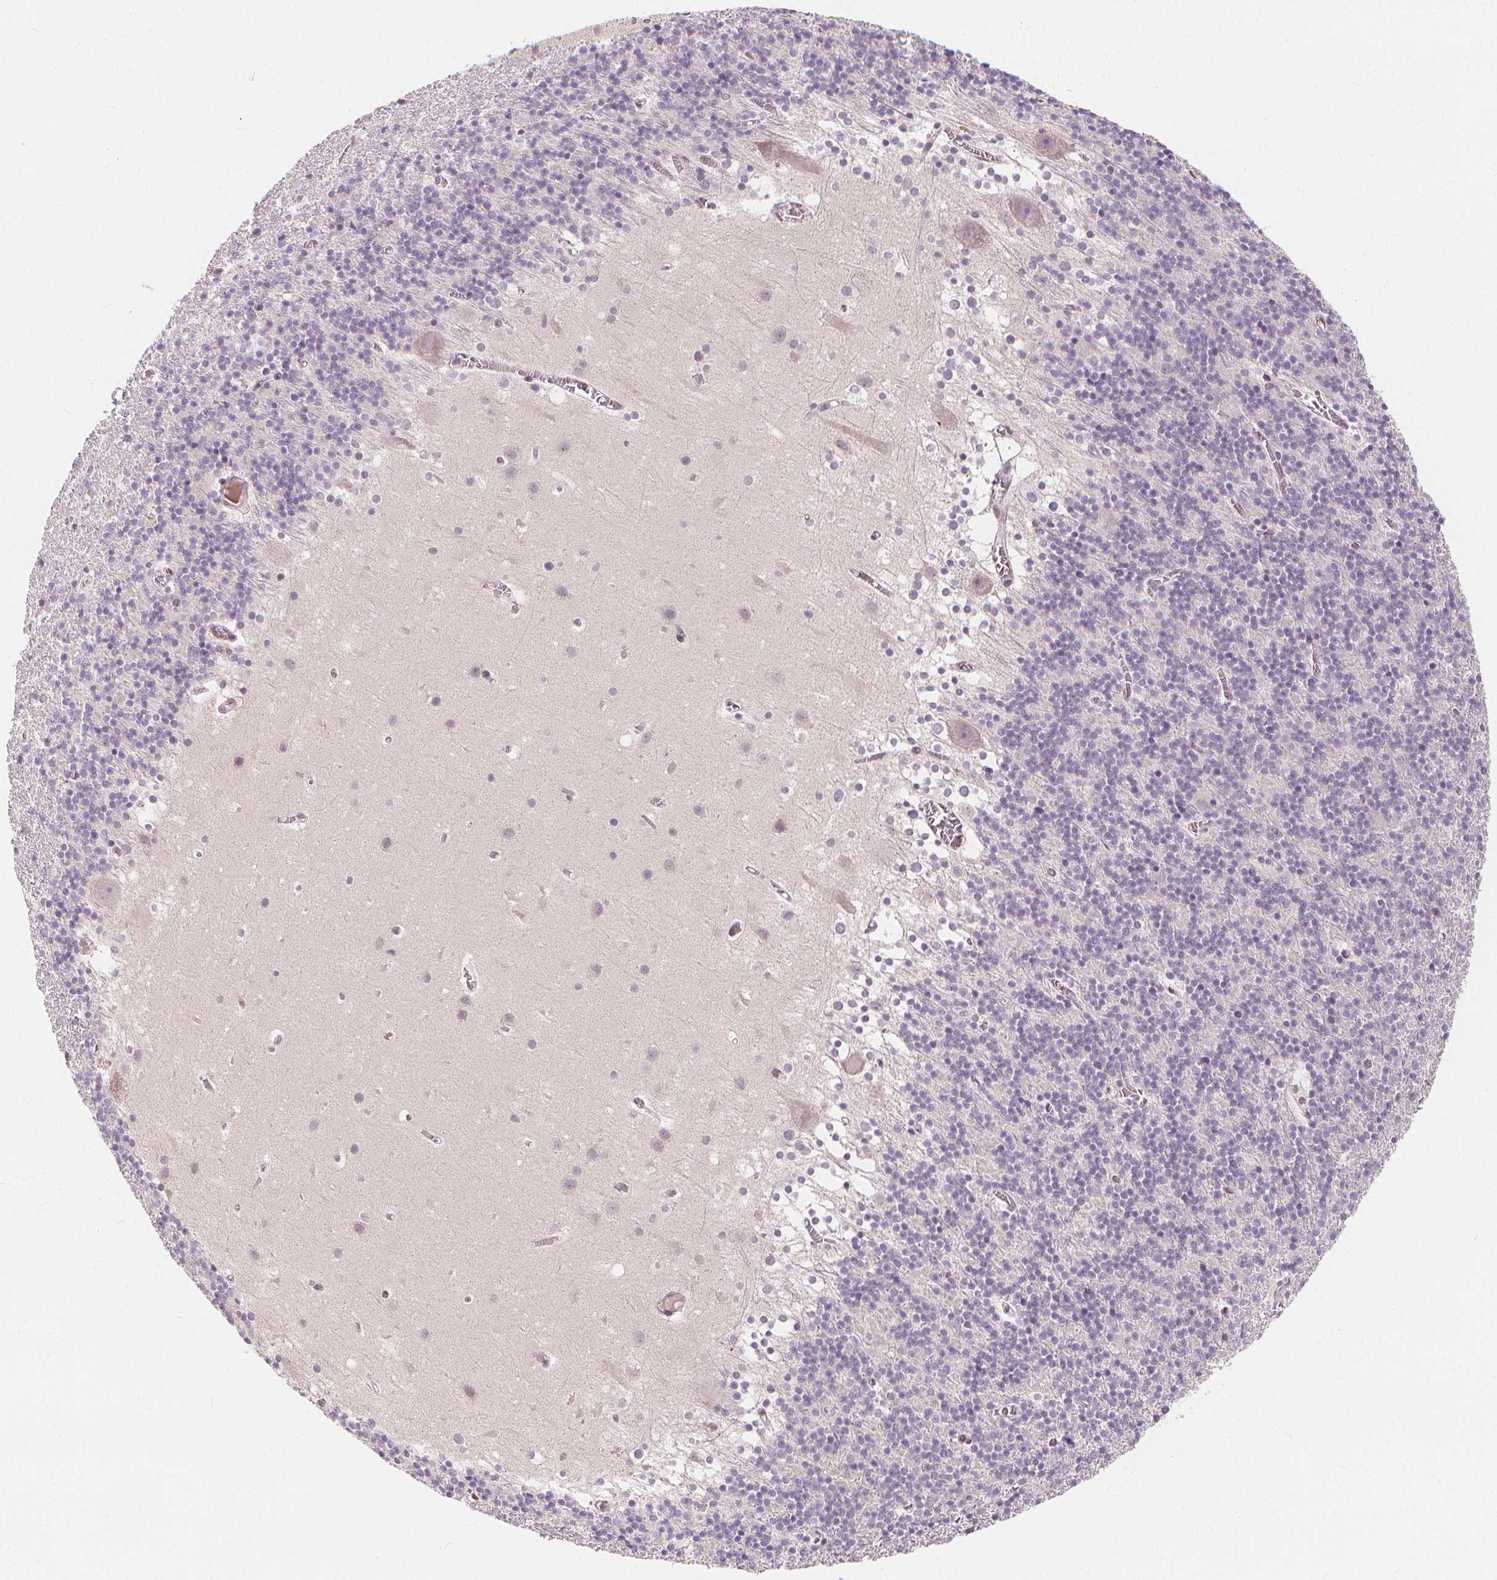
{"staining": {"intensity": "negative", "quantity": "none", "location": "none"}, "tissue": "cerebellum", "cell_type": "Cells in granular layer", "image_type": "normal", "snomed": [{"axis": "morphology", "description": "Normal tissue, NOS"}, {"axis": "topography", "description": "Cerebellum"}], "caption": "Immunohistochemical staining of unremarkable cerebellum demonstrates no significant expression in cells in granular layer.", "gene": "DRC3", "patient": {"sex": "male", "age": 70}}